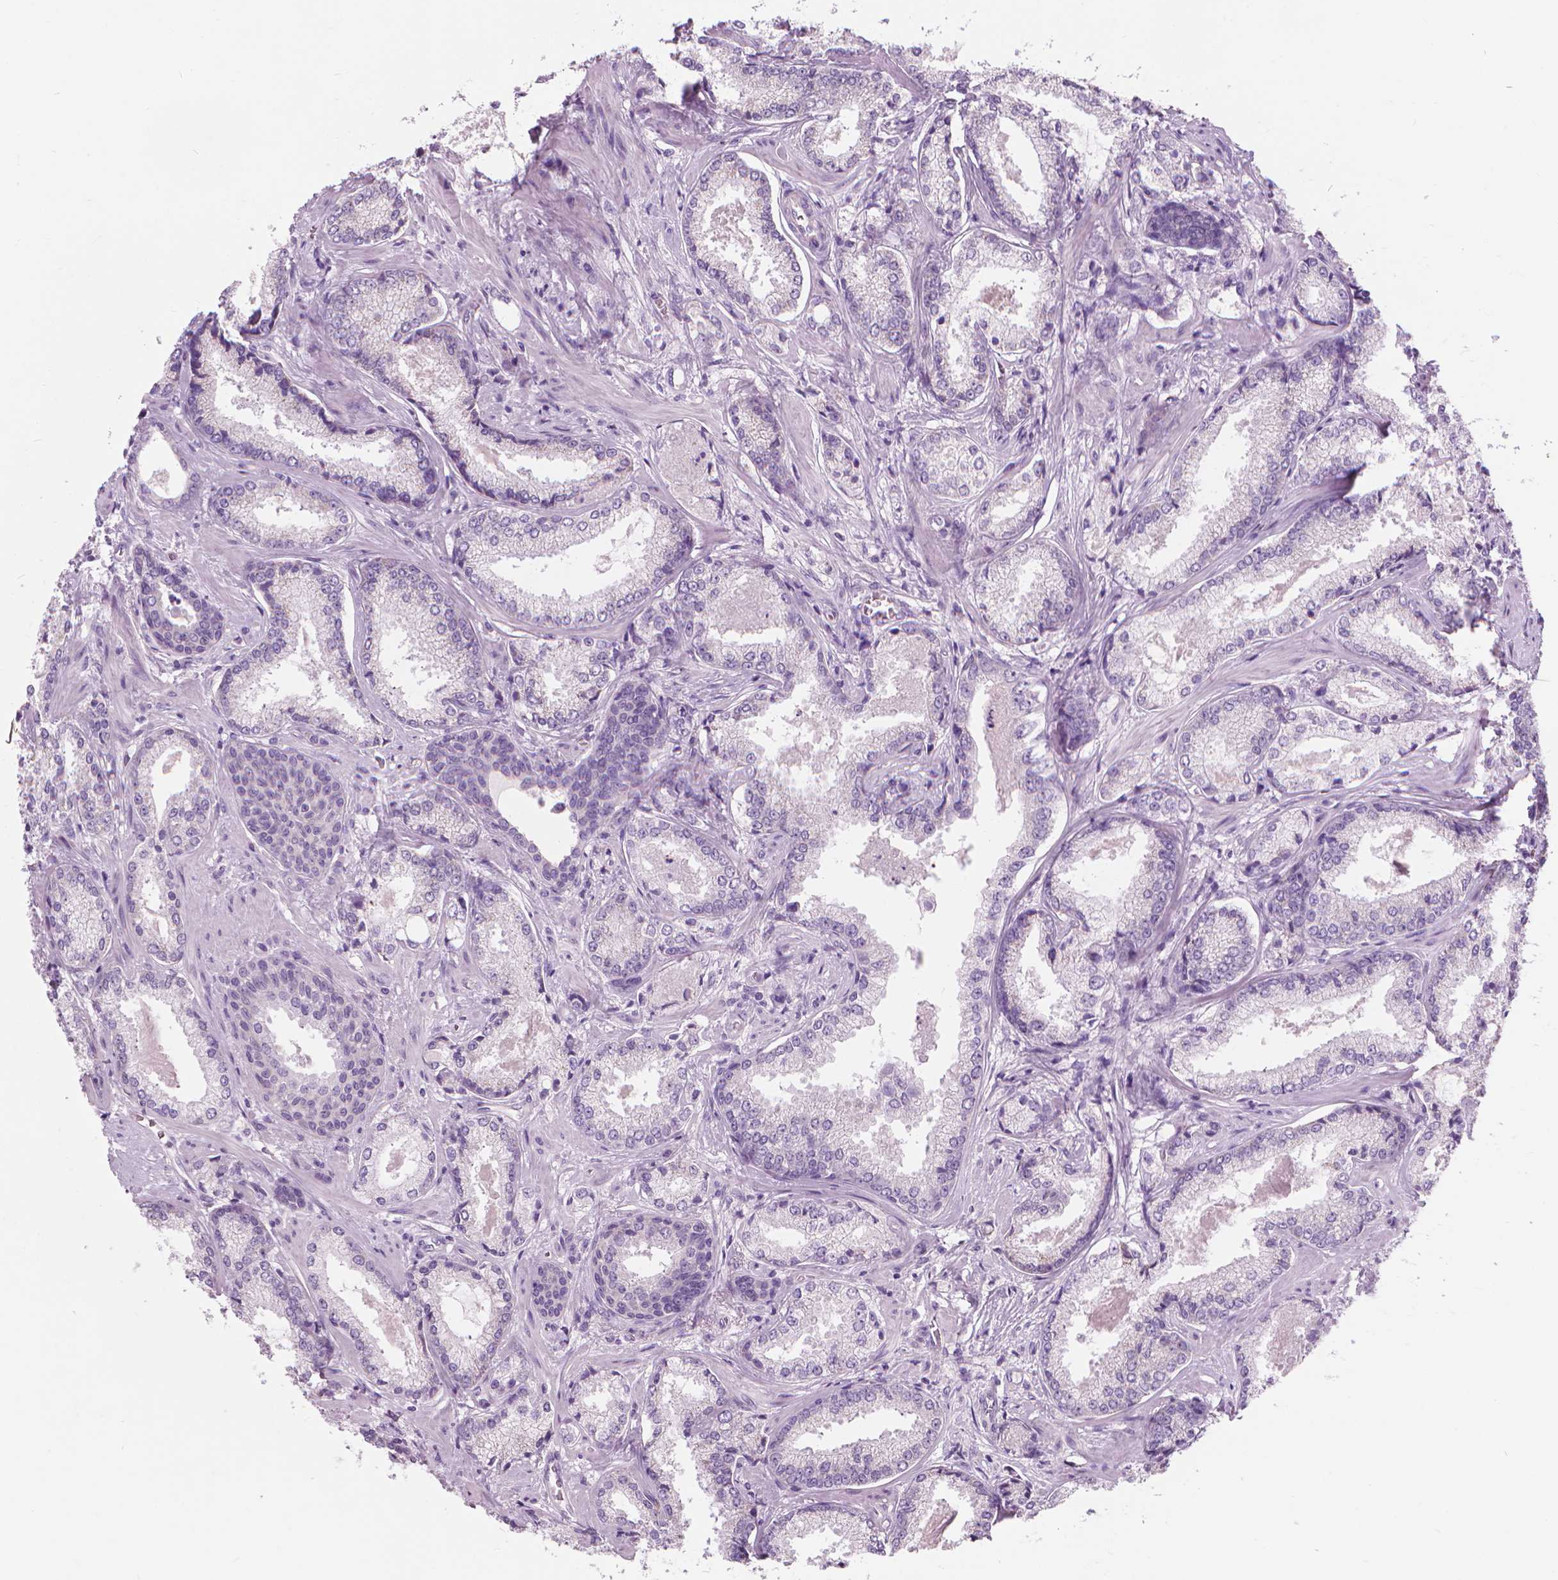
{"staining": {"intensity": "negative", "quantity": "none", "location": "none"}, "tissue": "prostate cancer", "cell_type": "Tumor cells", "image_type": "cancer", "snomed": [{"axis": "morphology", "description": "Adenocarcinoma, Low grade"}, {"axis": "topography", "description": "Prostate"}], "caption": "Prostate cancer (low-grade adenocarcinoma) stained for a protein using IHC shows no expression tumor cells.", "gene": "CFAP126", "patient": {"sex": "male", "age": 56}}